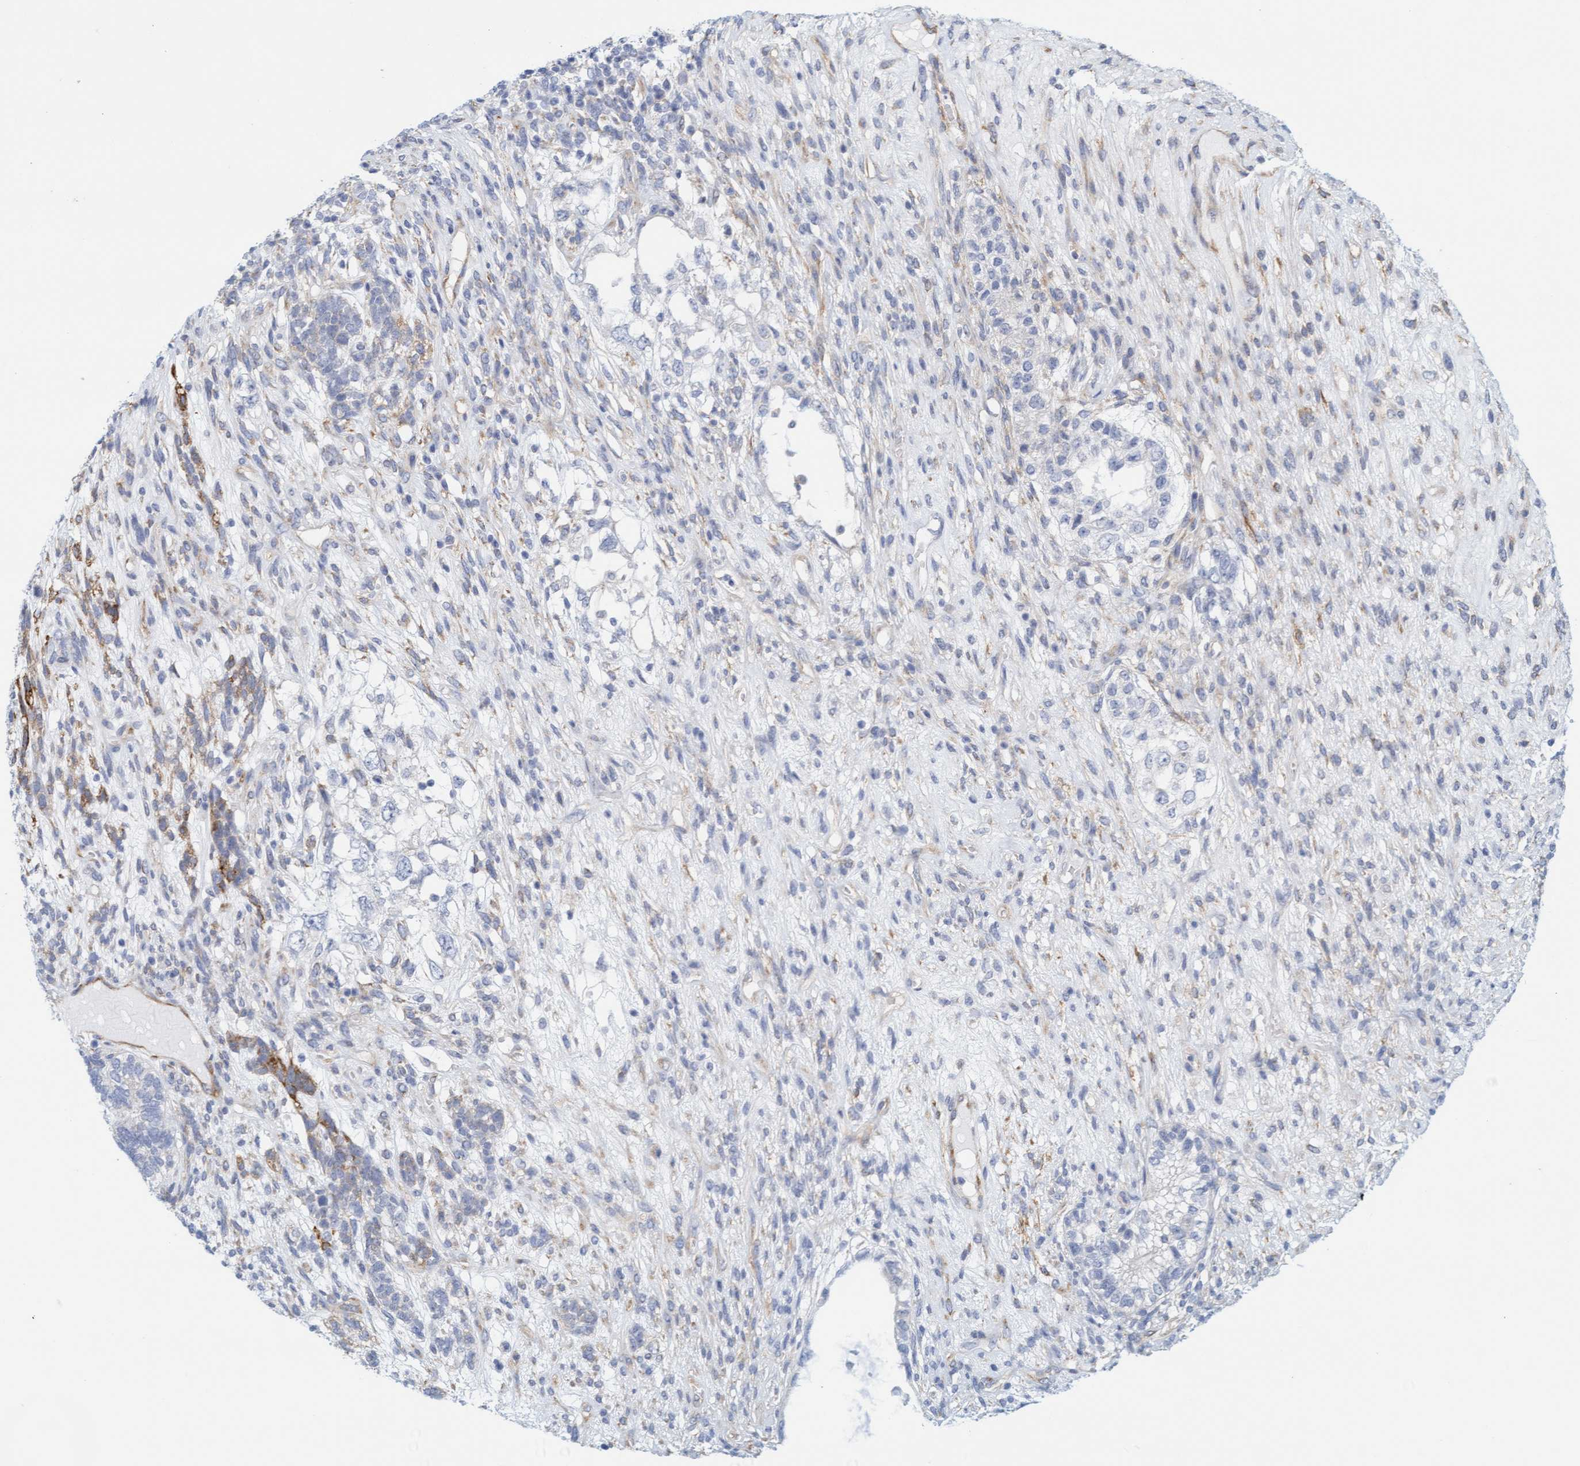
{"staining": {"intensity": "negative", "quantity": "none", "location": "none"}, "tissue": "testis cancer", "cell_type": "Tumor cells", "image_type": "cancer", "snomed": [{"axis": "morphology", "description": "Seminoma, NOS"}, {"axis": "topography", "description": "Testis"}], "caption": "A micrograph of seminoma (testis) stained for a protein shows no brown staining in tumor cells.", "gene": "MAP1B", "patient": {"sex": "male", "age": 28}}